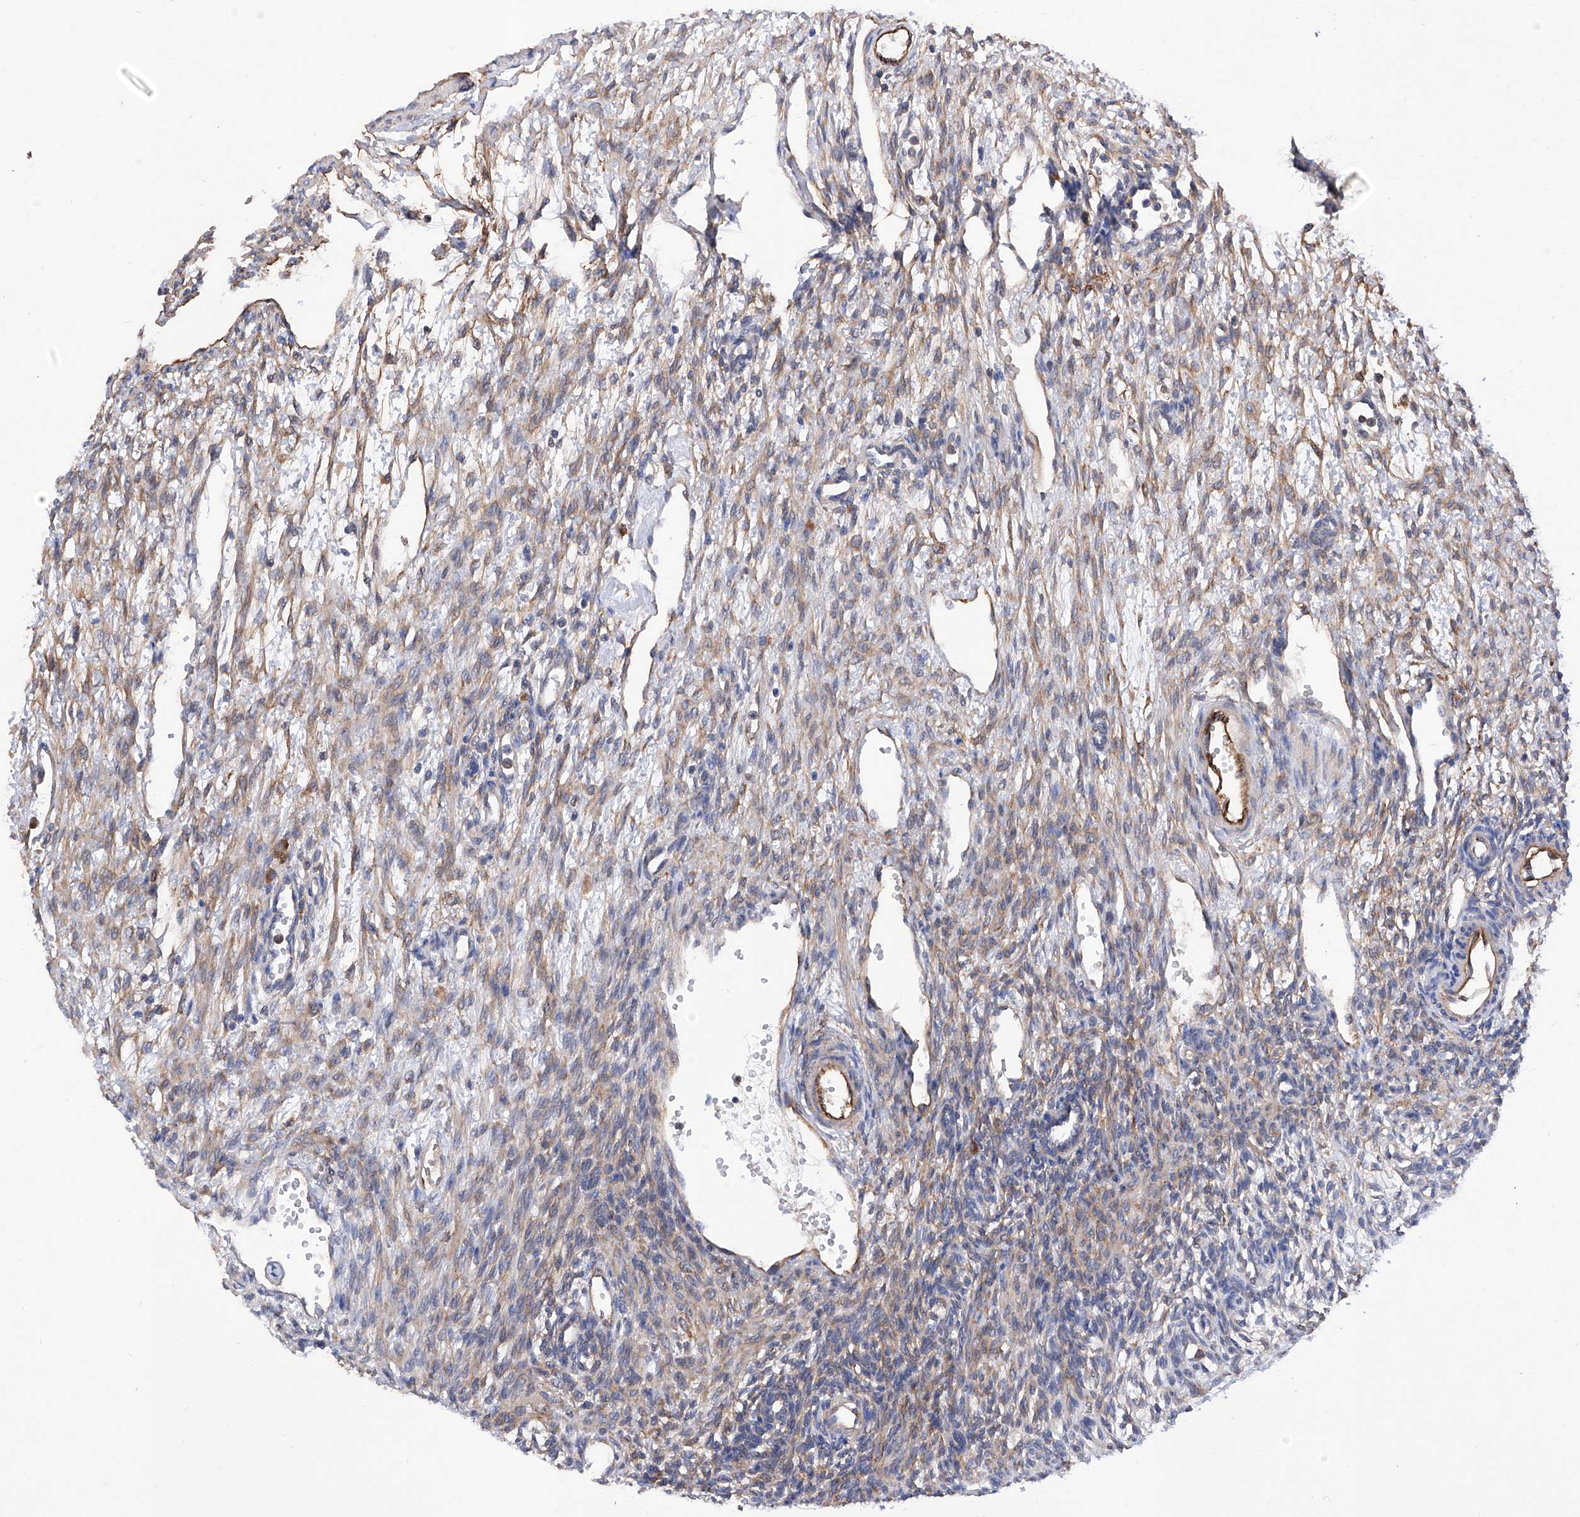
{"staining": {"intensity": "weak", "quantity": "25%-75%", "location": "cytoplasmic/membranous"}, "tissue": "ovary", "cell_type": "Ovarian stroma cells", "image_type": "normal", "snomed": [{"axis": "morphology", "description": "Normal tissue, NOS"}, {"axis": "morphology", "description": "Cyst, NOS"}, {"axis": "topography", "description": "Ovary"}], "caption": "Ovary stained with immunohistochemistry (IHC) shows weak cytoplasmic/membranous expression in approximately 25%-75% of ovarian stroma cells. The protein of interest is stained brown, and the nuclei are stained in blue (DAB (3,3'-diaminobenzidine) IHC with brightfield microscopy, high magnification).", "gene": "INPP5B", "patient": {"sex": "female", "age": 33}}